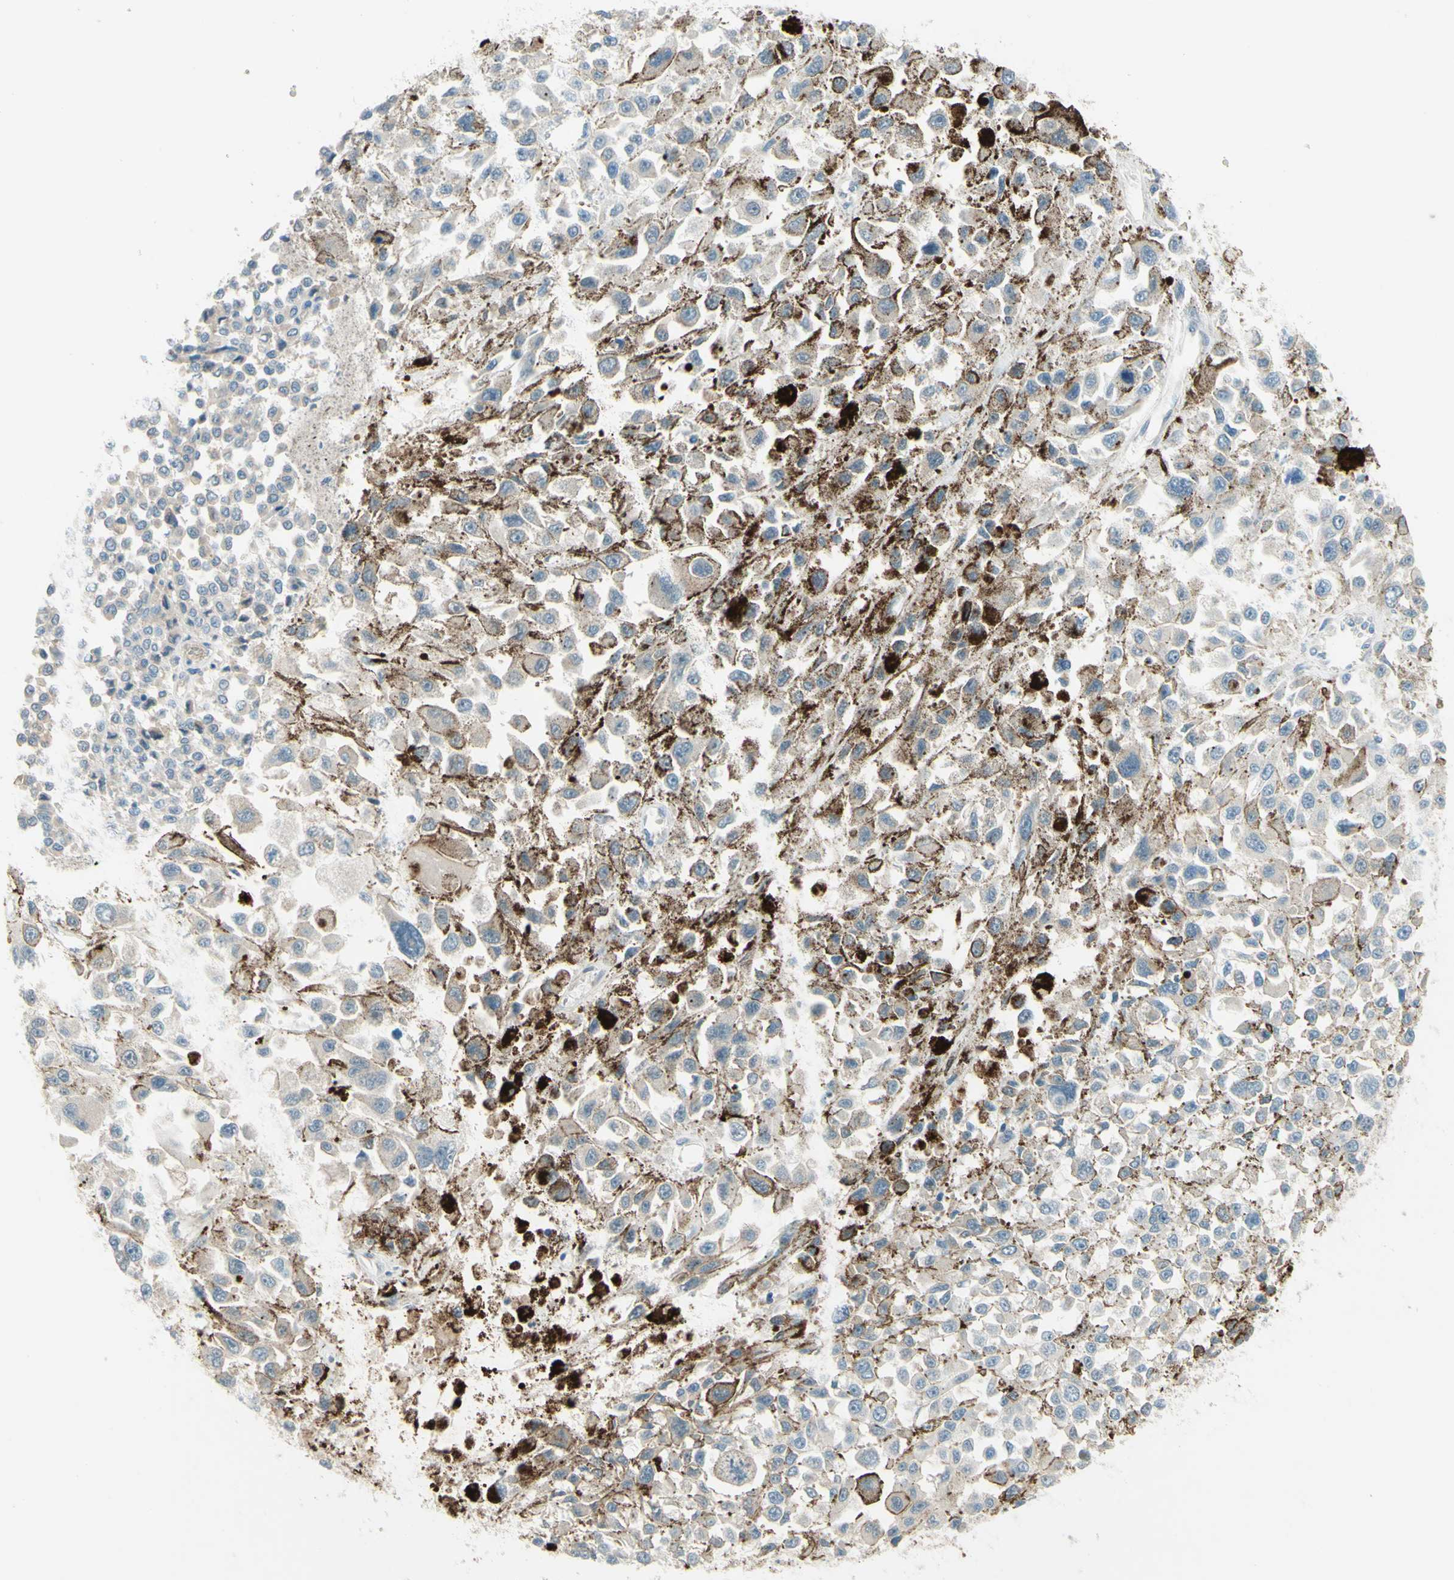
{"staining": {"intensity": "weak", "quantity": "25%-75%", "location": "cytoplasmic/membranous"}, "tissue": "melanoma", "cell_type": "Tumor cells", "image_type": "cancer", "snomed": [{"axis": "morphology", "description": "Malignant melanoma, Metastatic site"}, {"axis": "topography", "description": "Lymph node"}], "caption": "Protein staining of malignant melanoma (metastatic site) tissue displays weak cytoplasmic/membranous staining in about 25%-75% of tumor cells.", "gene": "IL2", "patient": {"sex": "male", "age": 59}}